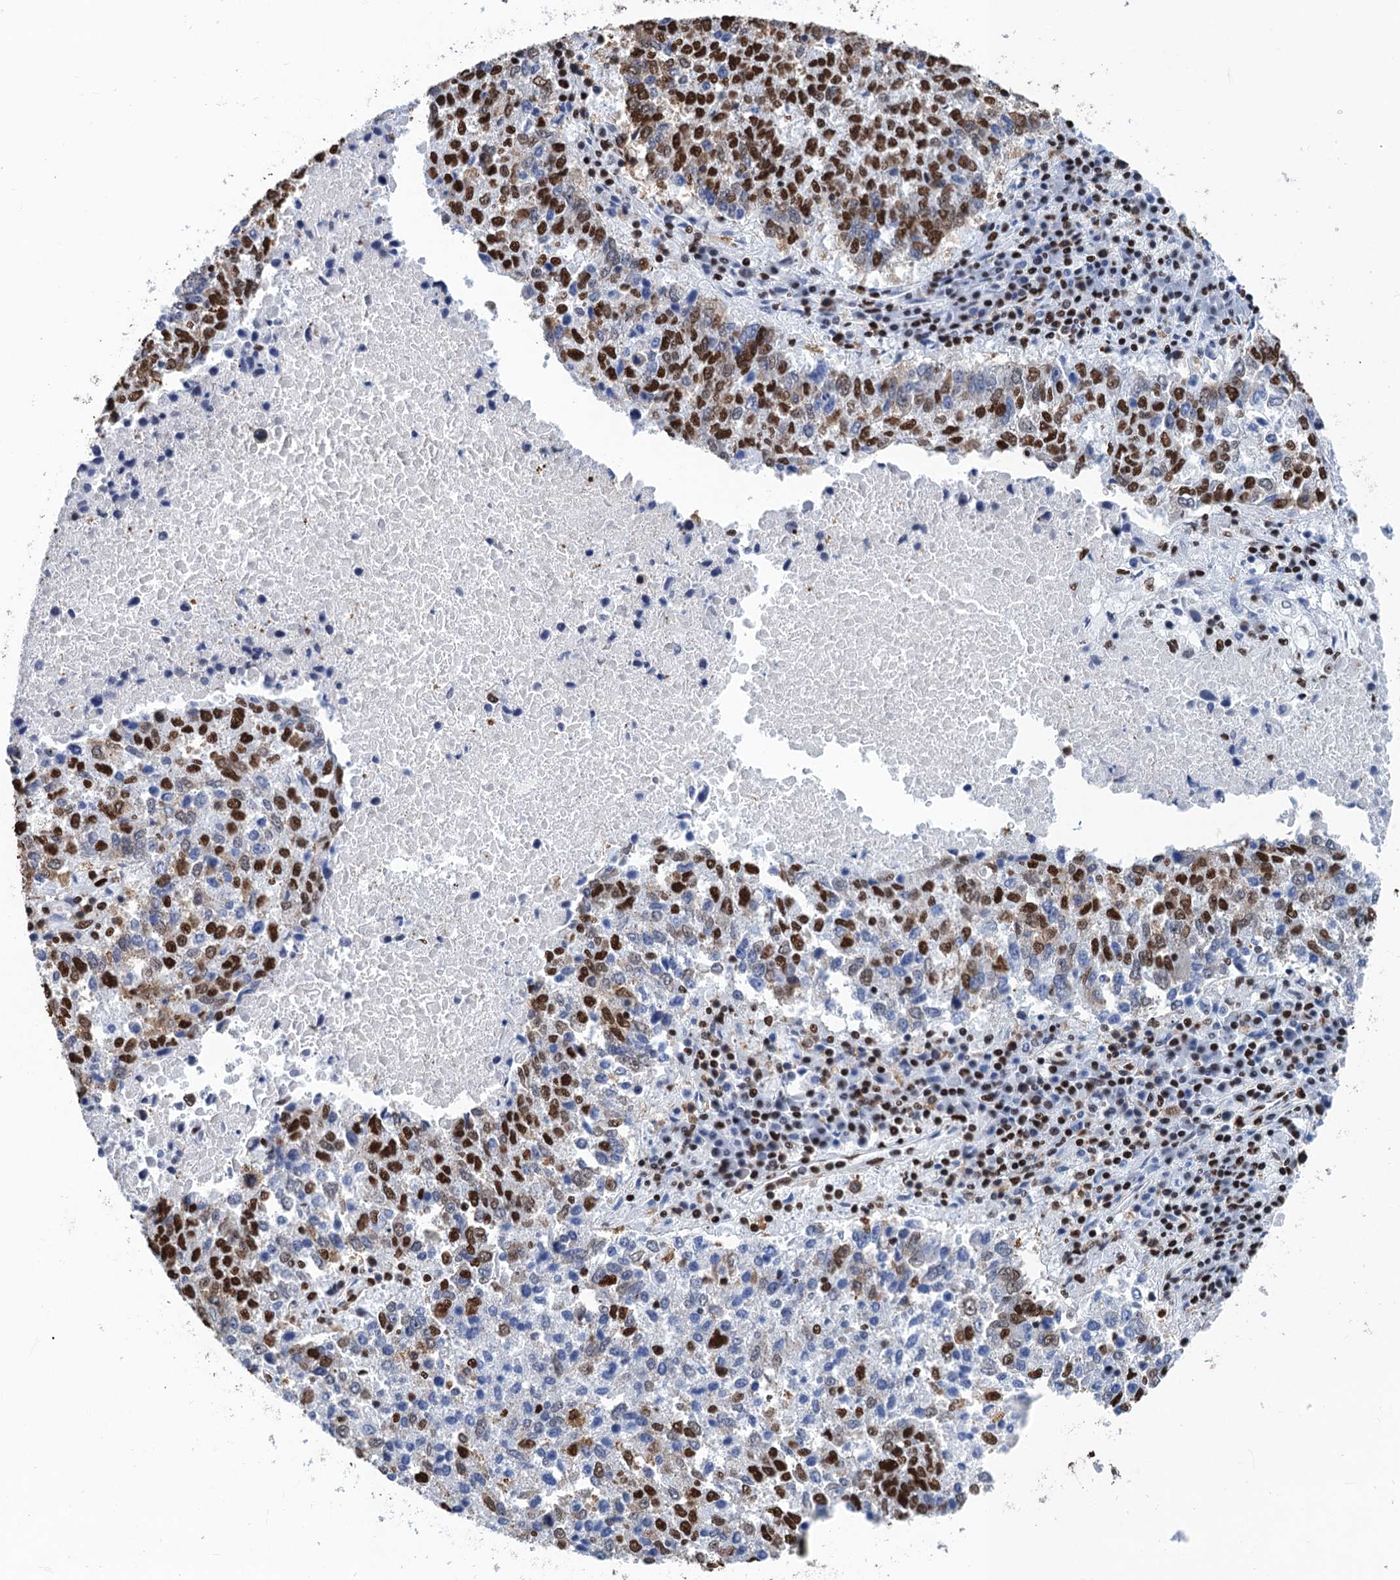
{"staining": {"intensity": "strong", "quantity": "25%-75%", "location": "nuclear"}, "tissue": "lung cancer", "cell_type": "Tumor cells", "image_type": "cancer", "snomed": [{"axis": "morphology", "description": "Squamous cell carcinoma, NOS"}, {"axis": "topography", "description": "Lung"}], "caption": "Lung cancer tissue shows strong nuclear staining in about 25%-75% of tumor cells", "gene": "UBA2", "patient": {"sex": "male", "age": 73}}